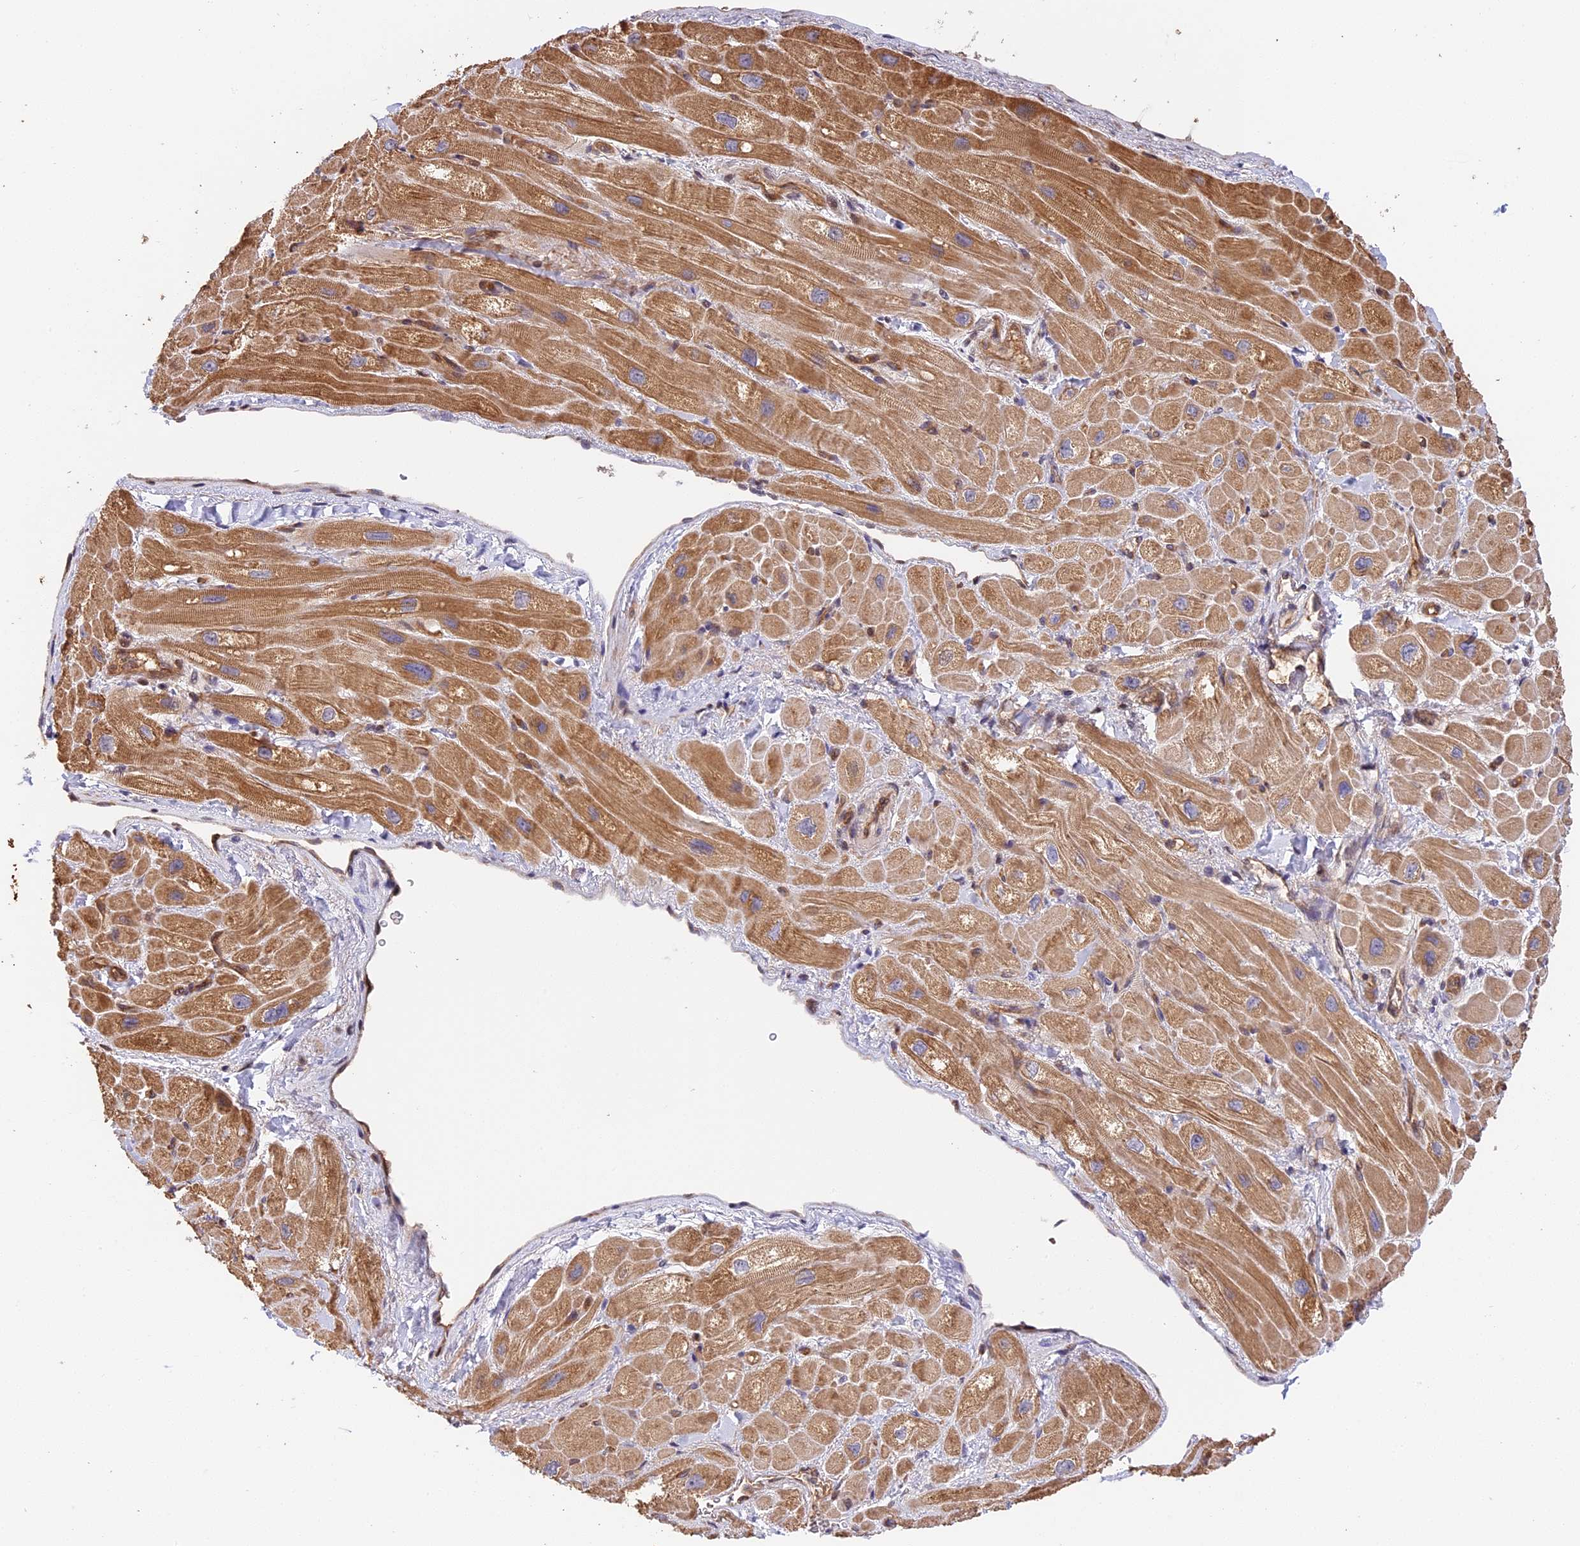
{"staining": {"intensity": "moderate", "quantity": ">75%", "location": "cytoplasmic/membranous"}, "tissue": "heart muscle", "cell_type": "Cardiomyocytes", "image_type": "normal", "snomed": [{"axis": "morphology", "description": "Normal tissue, NOS"}, {"axis": "topography", "description": "Heart"}], "caption": "This histopathology image reveals immunohistochemistry (IHC) staining of benign human heart muscle, with medium moderate cytoplasmic/membranous positivity in about >75% of cardiomyocytes.", "gene": "PPP1R37", "patient": {"sex": "male", "age": 65}}